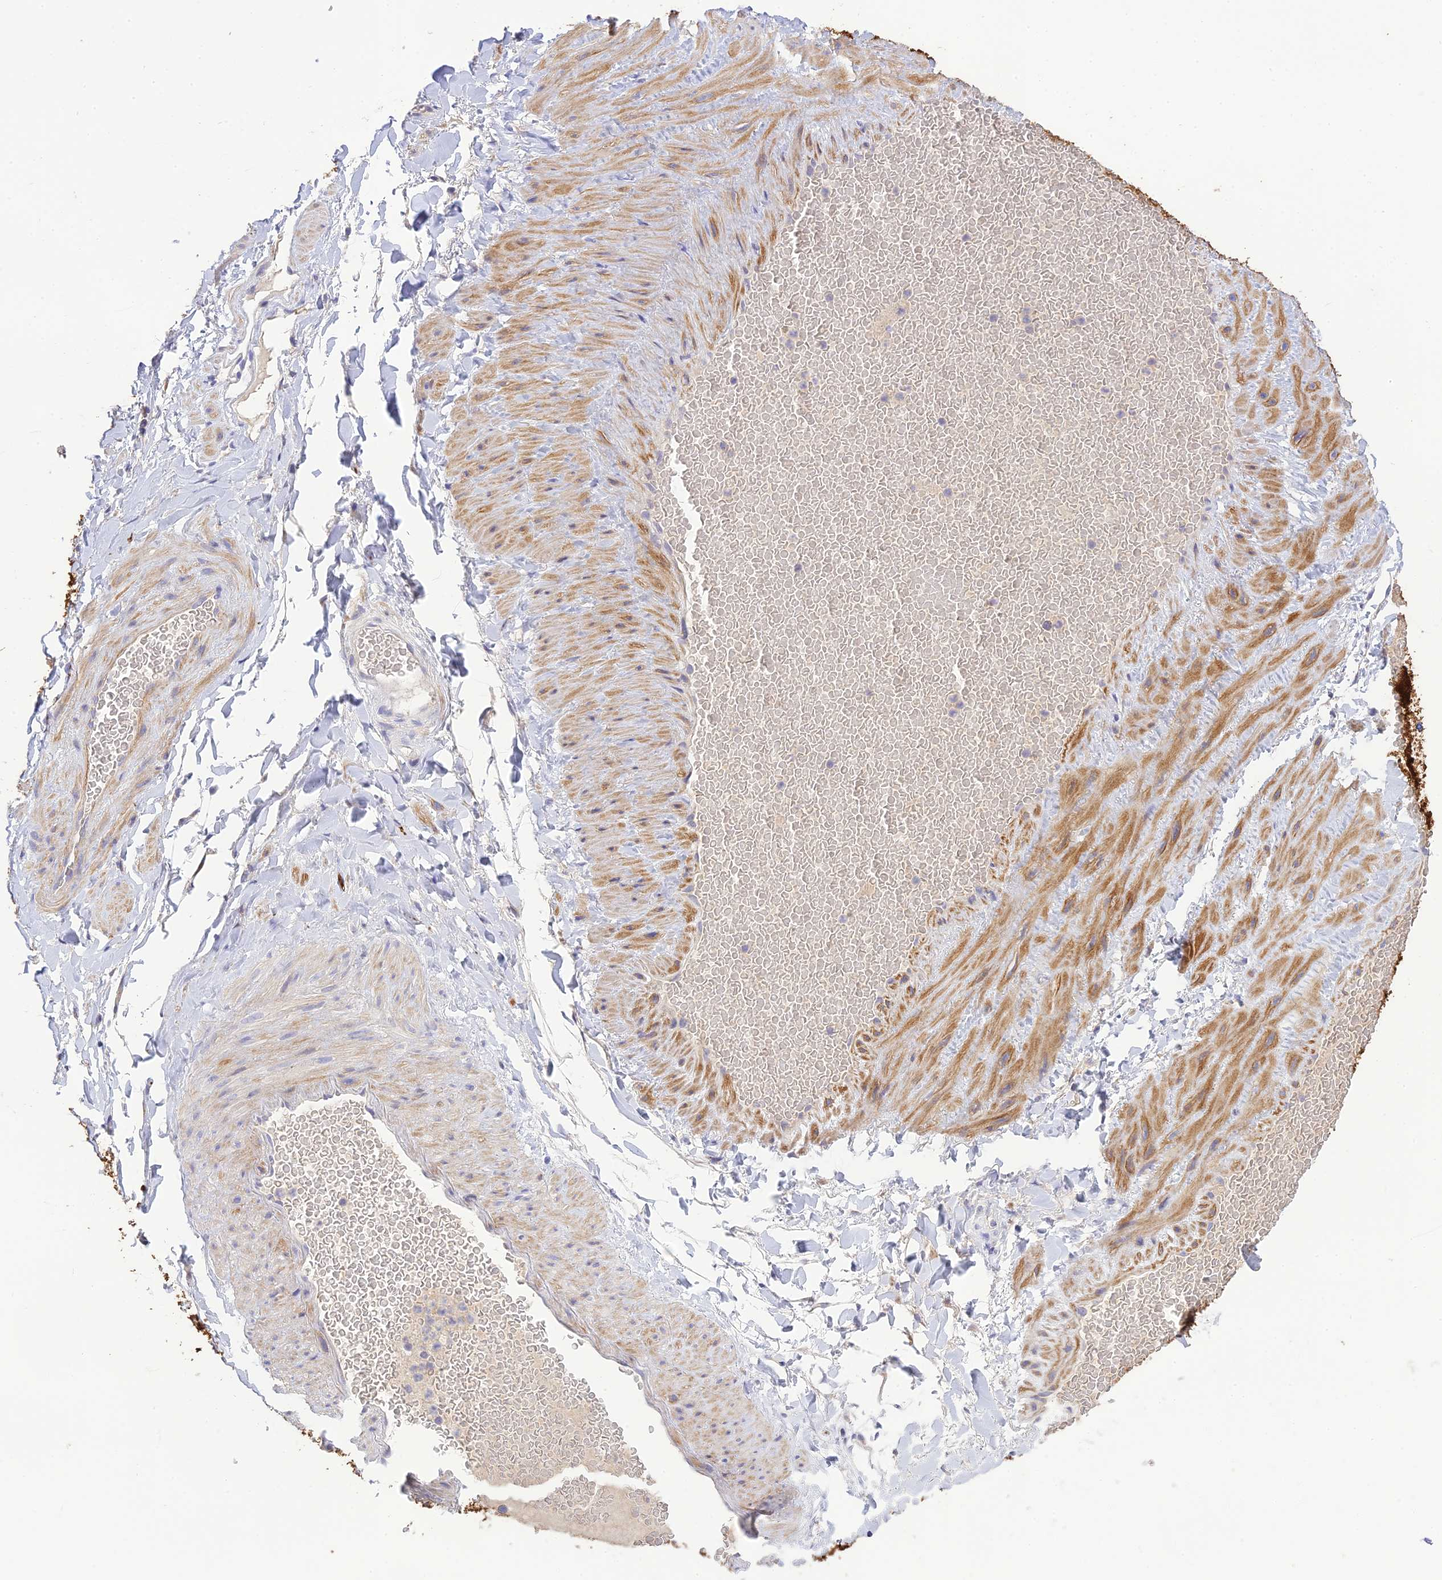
{"staining": {"intensity": "weak", "quantity": "<25%", "location": "nuclear"}, "tissue": "adipose tissue", "cell_type": "Adipocytes", "image_type": "normal", "snomed": [{"axis": "morphology", "description": "Normal tissue, NOS"}, {"axis": "topography", "description": "Soft tissue"}, {"axis": "topography", "description": "Vascular tissue"}], "caption": "Immunohistochemistry (IHC) of unremarkable human adipose tissue displays no staining in adipocytes.", "gene": "XPO7", "patient": {"sex": "male", "age": 54}}